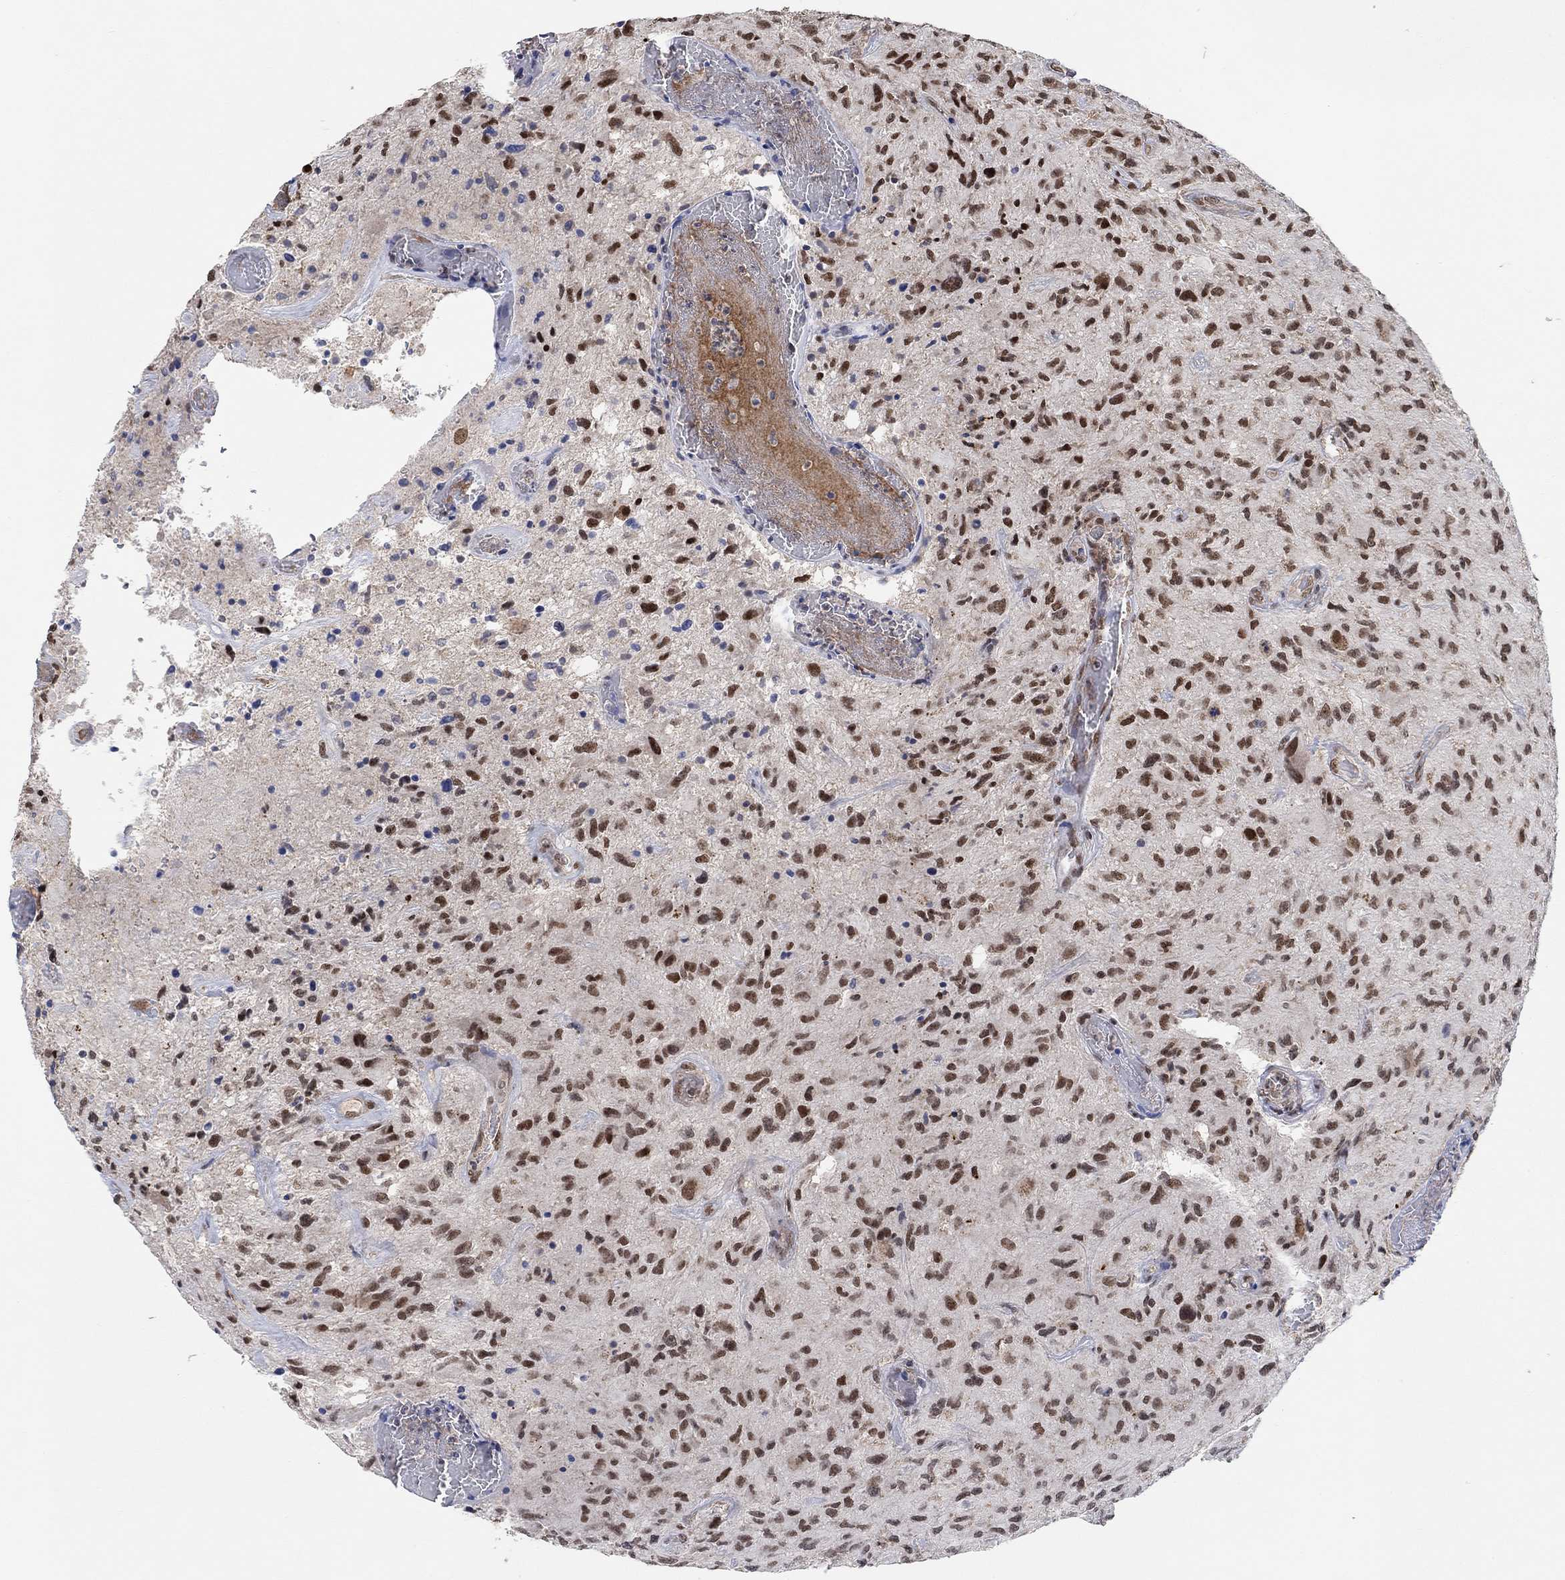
{"staining": {"intensity": "strong", "quantity": "25%-75%", "location": "nuclear"}, "tissue": "glioma", "cell_type": "Tumor cells", "image_type": "cancer", "snomed": [{"axis": "morphology", "description": "Glioma, malignant, NOS"}, {"axis": "morphology", "description": "Glioma, malignant, High grade"}, {"axis": "topography", "description": "Brain"}], "caption": "Immunohistochemistry (IHC) of malignant glioma (high-grade) shows high levels of strong nuclear expression in about 25%-75% of tumor cells. (DAB IHC with brightfield microscopy, high magnification).", "gene": "THAP8", "patient": {"sex": "female", "age": 71}}